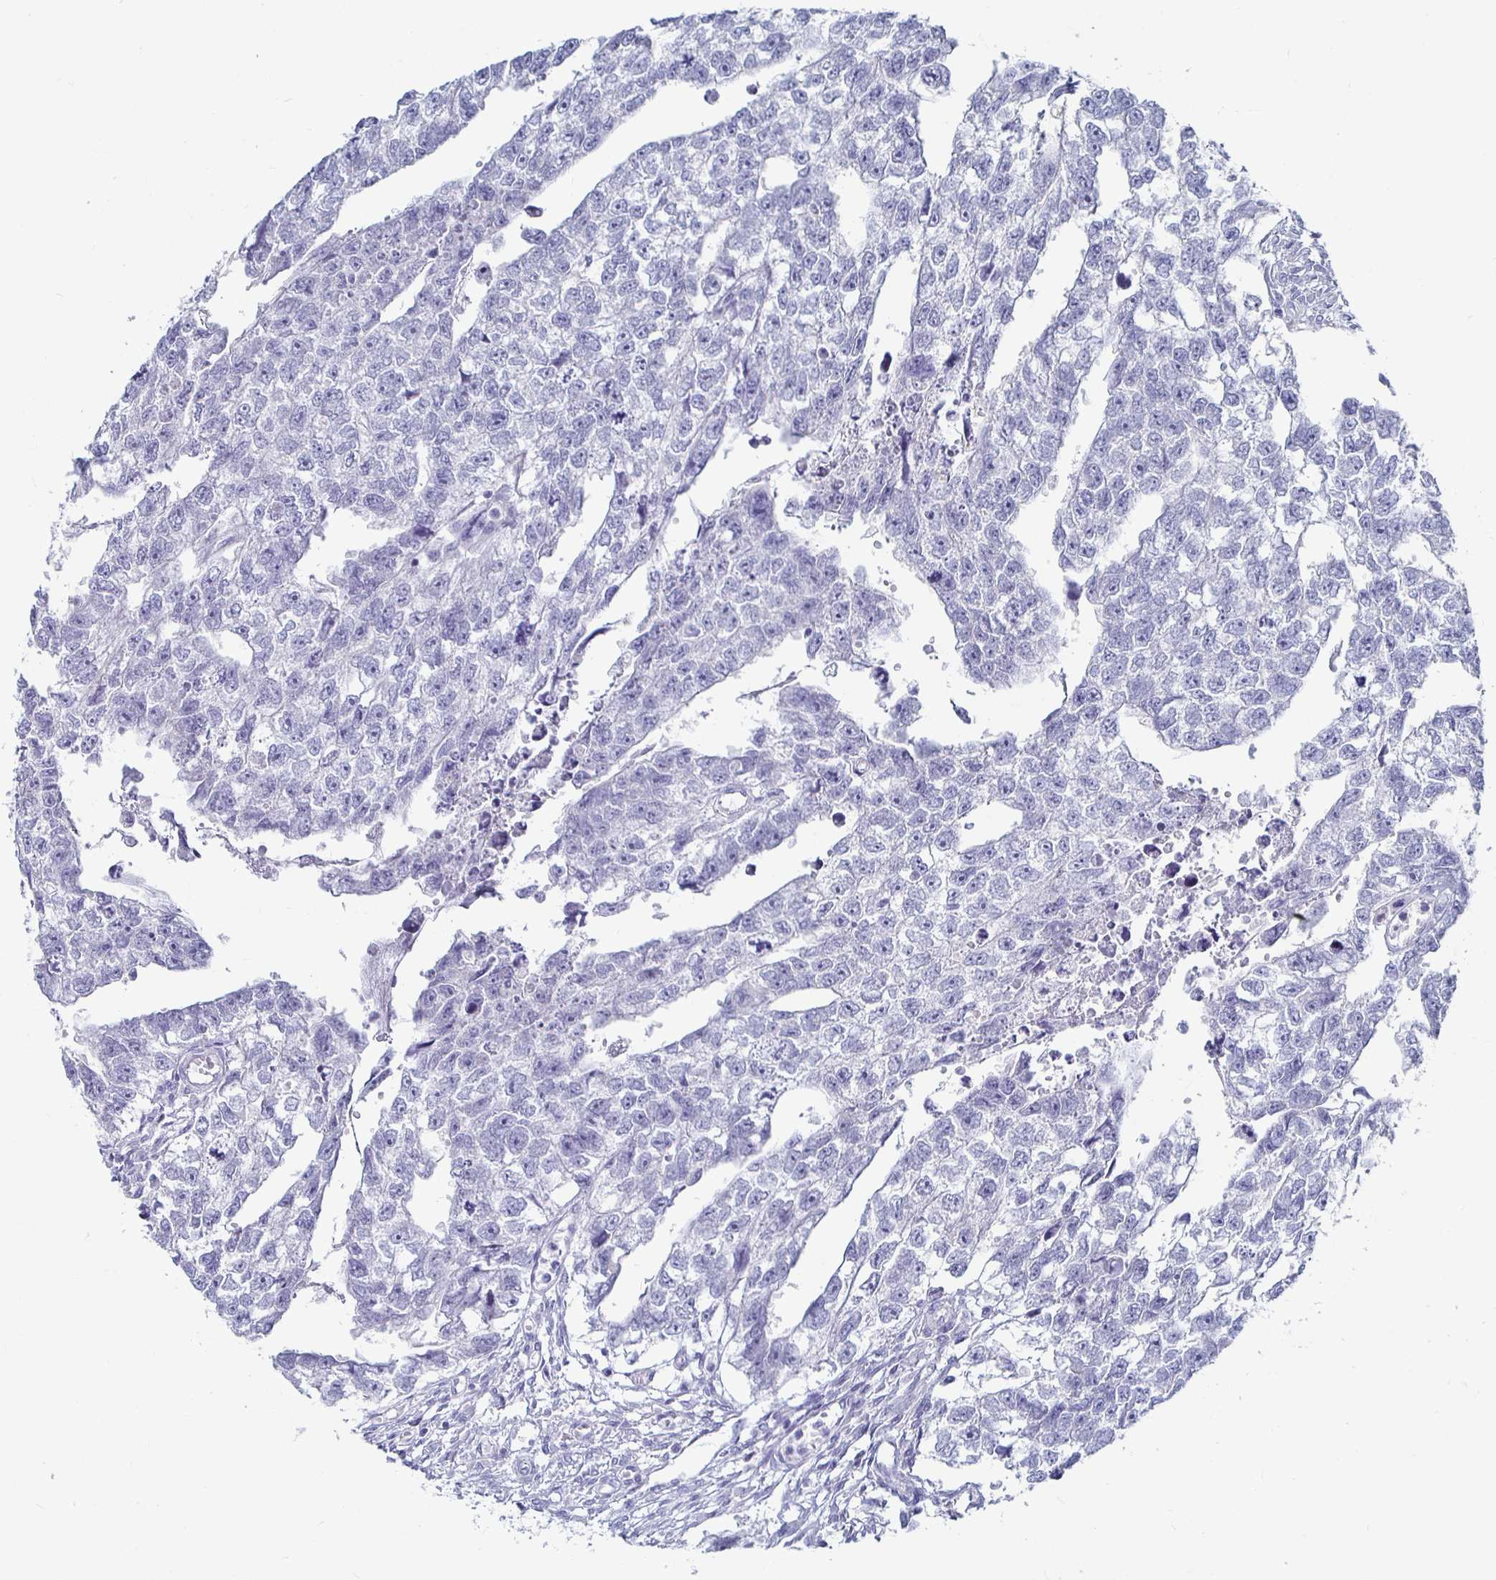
{"staining": {"intensity": "negative", "quantity": "none", "location": "none"}, "tissue": "testis cancer", "cell_type": "Tumor cells", "image_type": "cancer", "snomed": [{"axis": "morphology", "description": "Carcinoma, Embryonal, NOS"}, {"axis": "morphology", "description": "Teratoma, malignant, NOS"}, {"axis": "topography", "description": "Testis"}], "caption": "Histopathology image shows no protein positivity in tumor cells of testis cancer (embryonal carcinoma) tissue. (DAB (3,3'-diaminobenzidine) immunohistochemistry (IHC) with hematoxylin counter stain).", "gene": "CA9", "patient": {"sex": "male", "age": 44}}